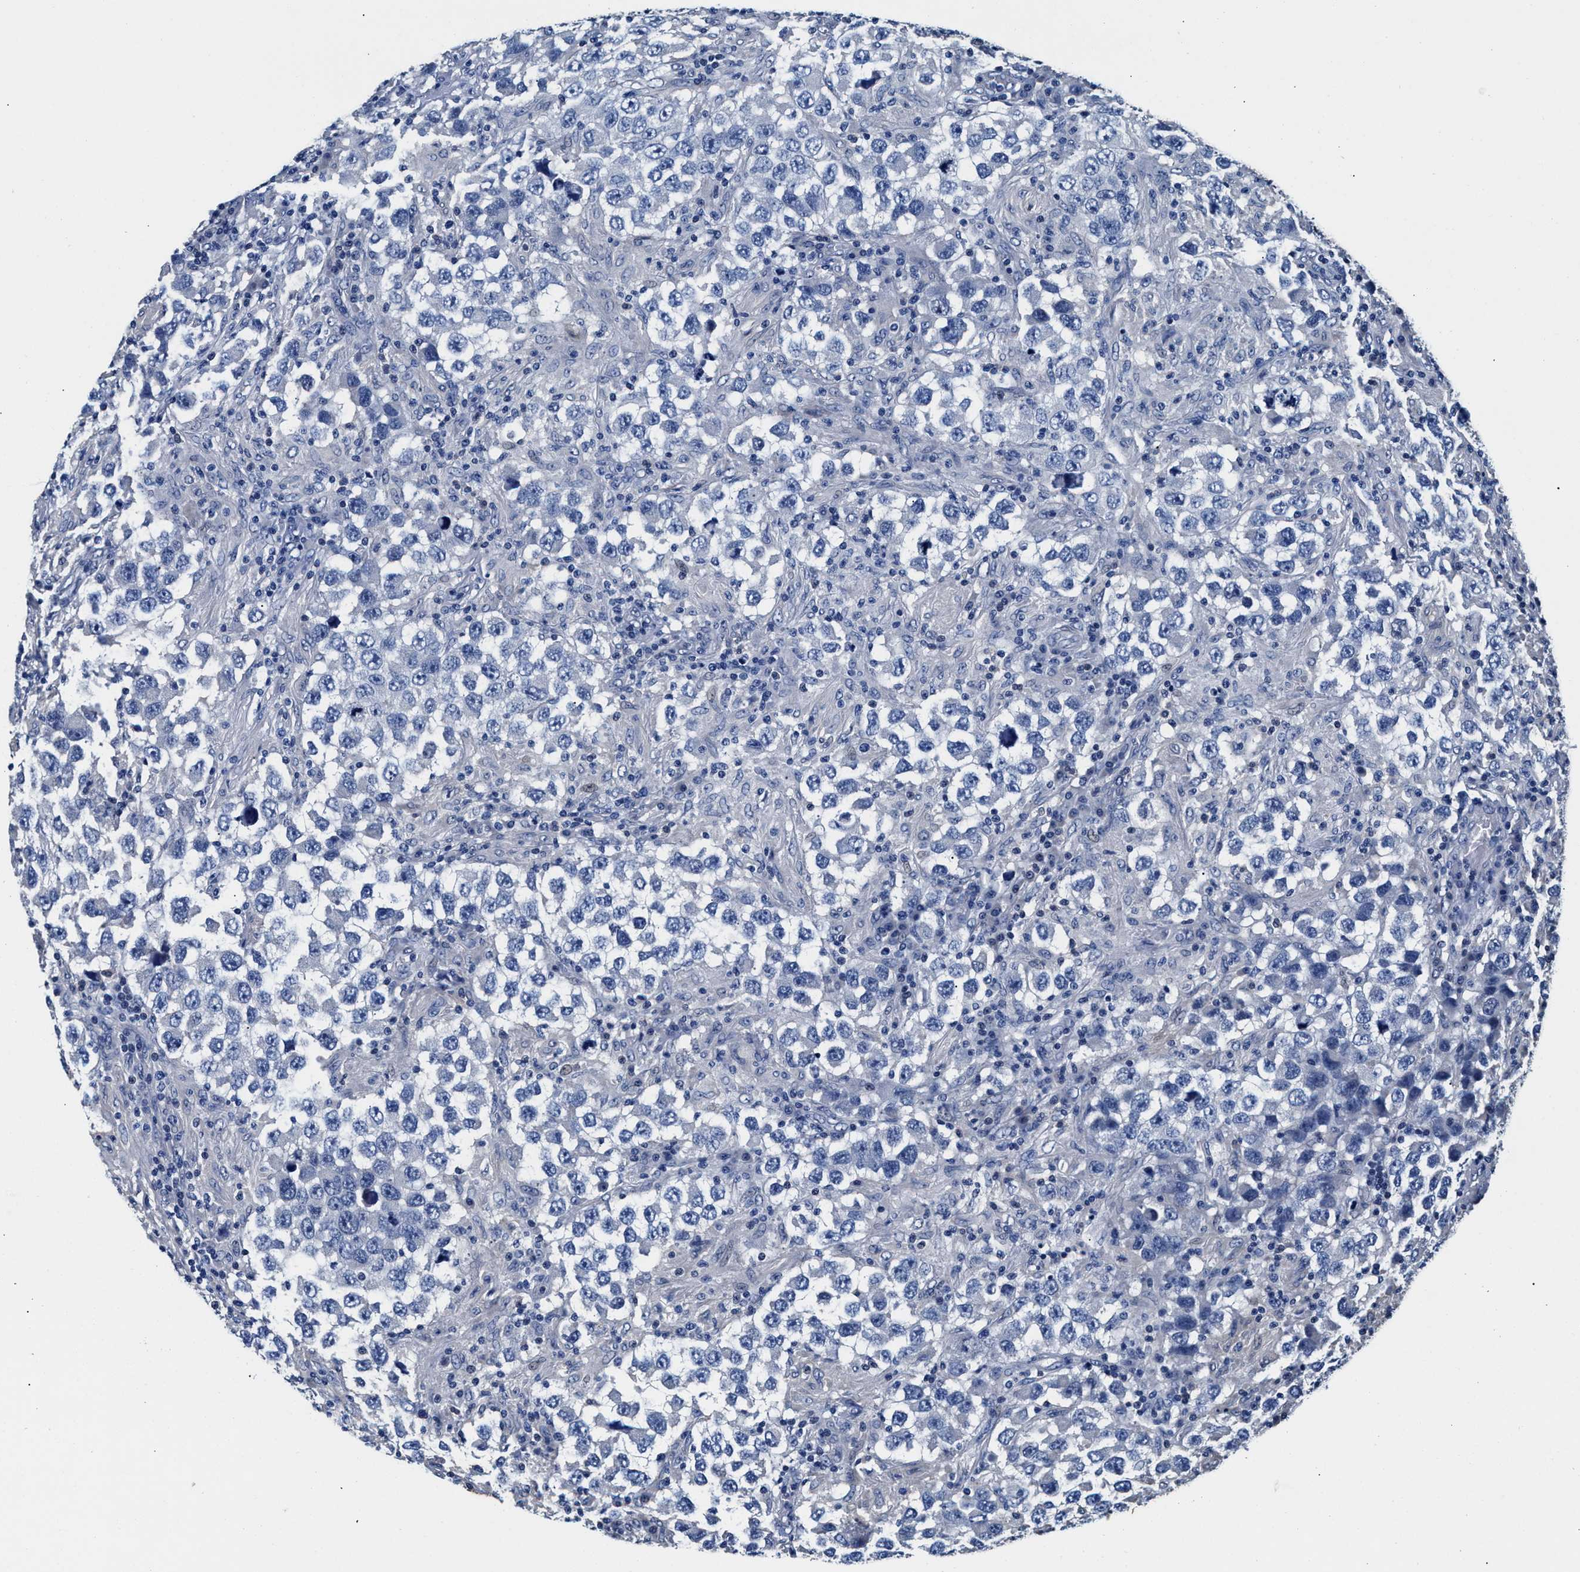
{"staining": {"intensity": "negative", "quantity": "none", "location": "none"}, "tissue": "testis cancer", "cell_type": "Tumor cells", "image_type": "cancer", "snomed": [{"axis": "morphology", "description": "Carcinoma, Embryonal, NOS"}, {"axis": "topography", "description": "Testis"}], "caption": "The immunohistochemistry (IHC) micrograph has no significant expression in tumor cells of testis cancer (embryonal carcinoma) tissue. The staining was performed using DAB (3,3'-diaminobenzidine) to visualize the protein expression in brown, while the nuclei were stained in blue with hematoxylin (Magnification: 20x).", "gene": "GSTM1", "patient": {"sex": "male", "age": 21}}